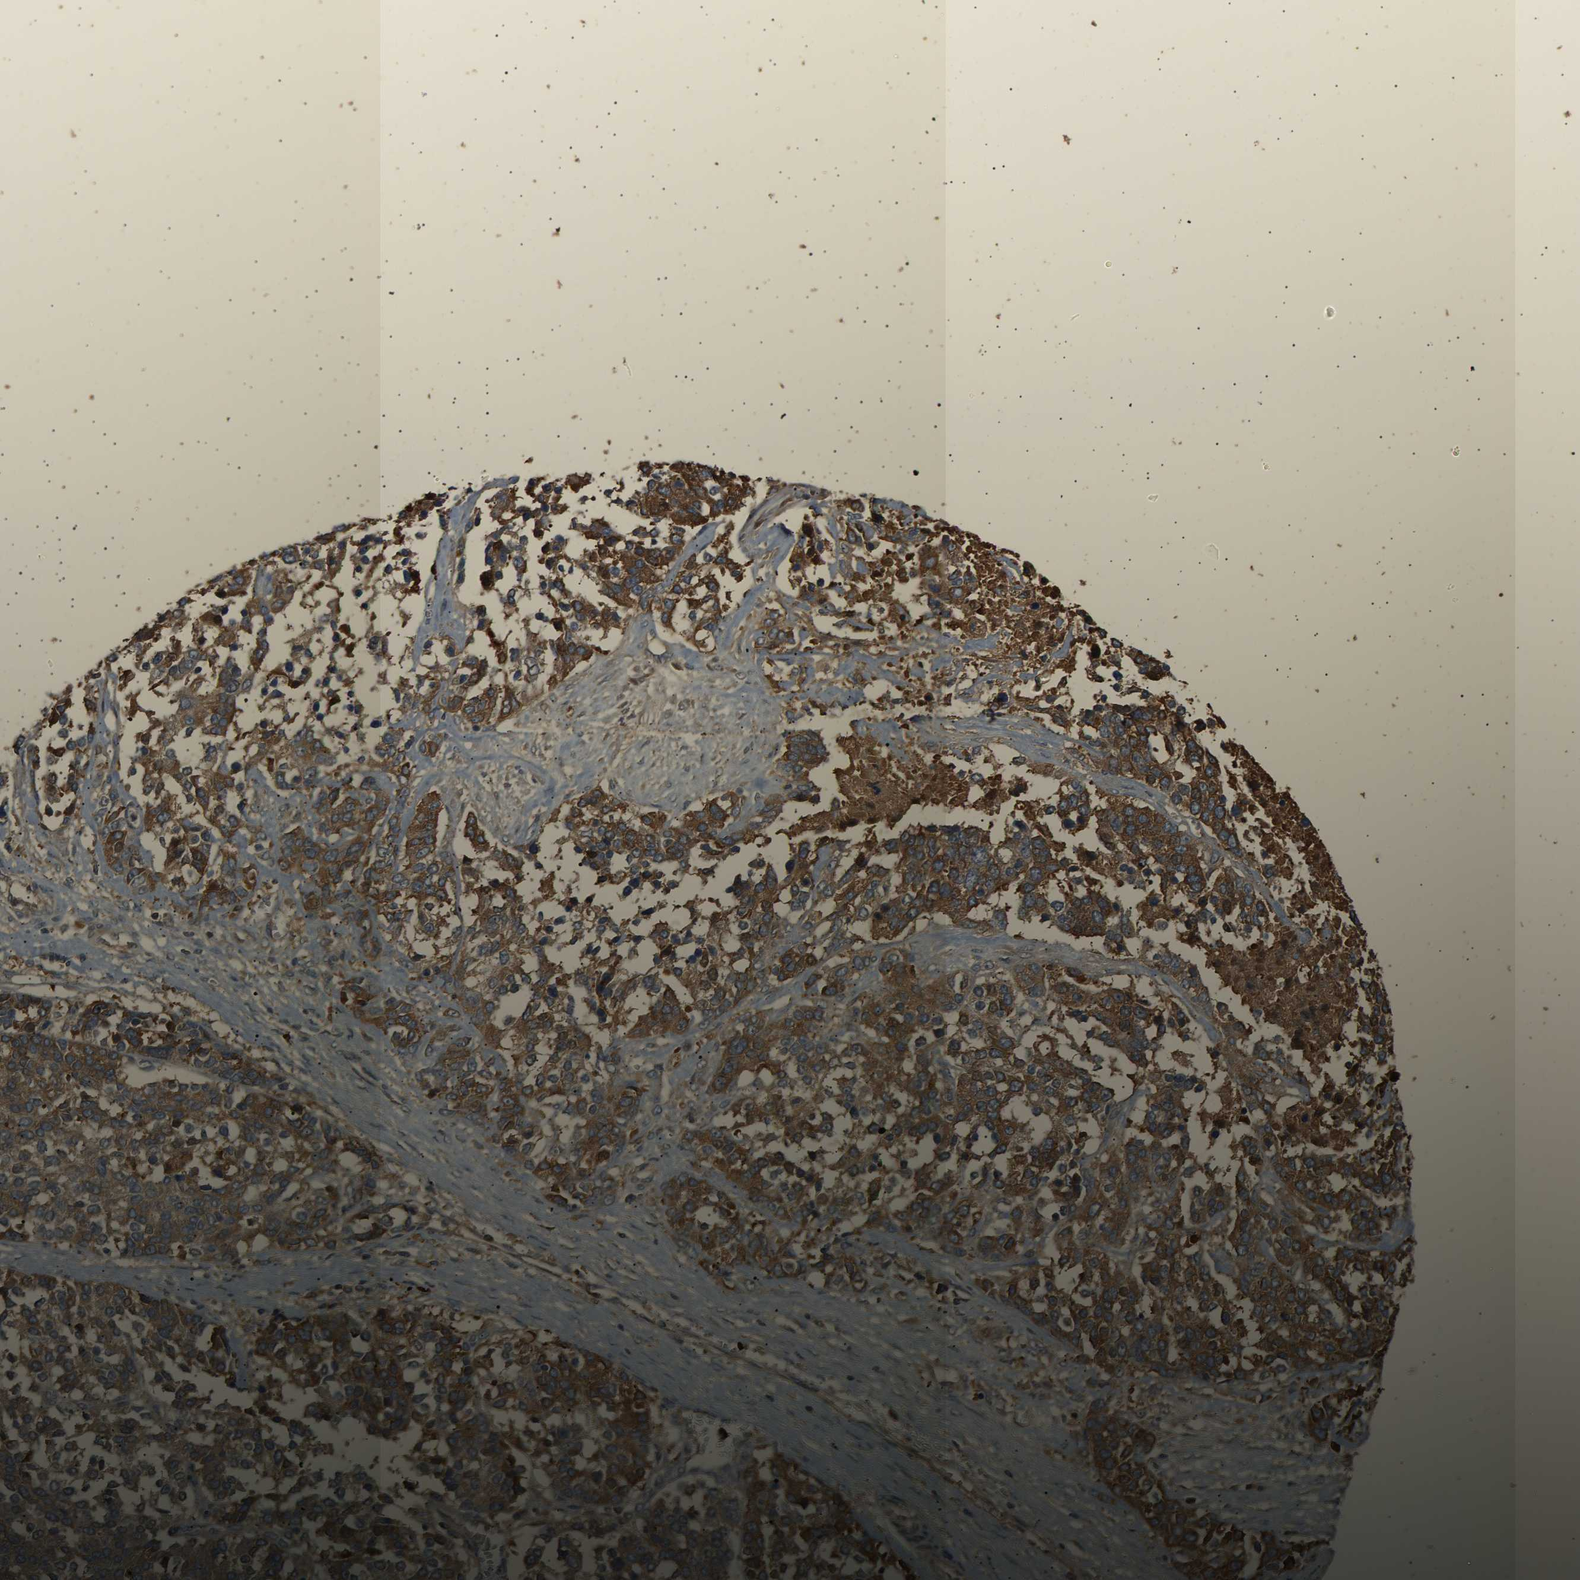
{"staining": {"intensity": "moderate", "quantity": ">75%", "location": "cytoplasmic/membranous"}, "tissue": "ovarian cancer", "cell_type": "Tumor cells", "image_type": "cancer", "snomed": [{"axis": "morphology", "description": "Cystadenocarcinoma, serous, NOS"}, {"axis": "topography", "description": "Ovary"}], "caption": "Protein expression analysis of ovarian serous cystadenocarcinoma demonstrates moderate cytoplasmic/membranous positivity in about >75% of tumor cells. The staining was performed using DAB, with brown indicating positive protein expression. Nuclei are stained blue with hematoxylin.", "gene": "TMEM268", "patient": {"sex": "female", "age": 44}}